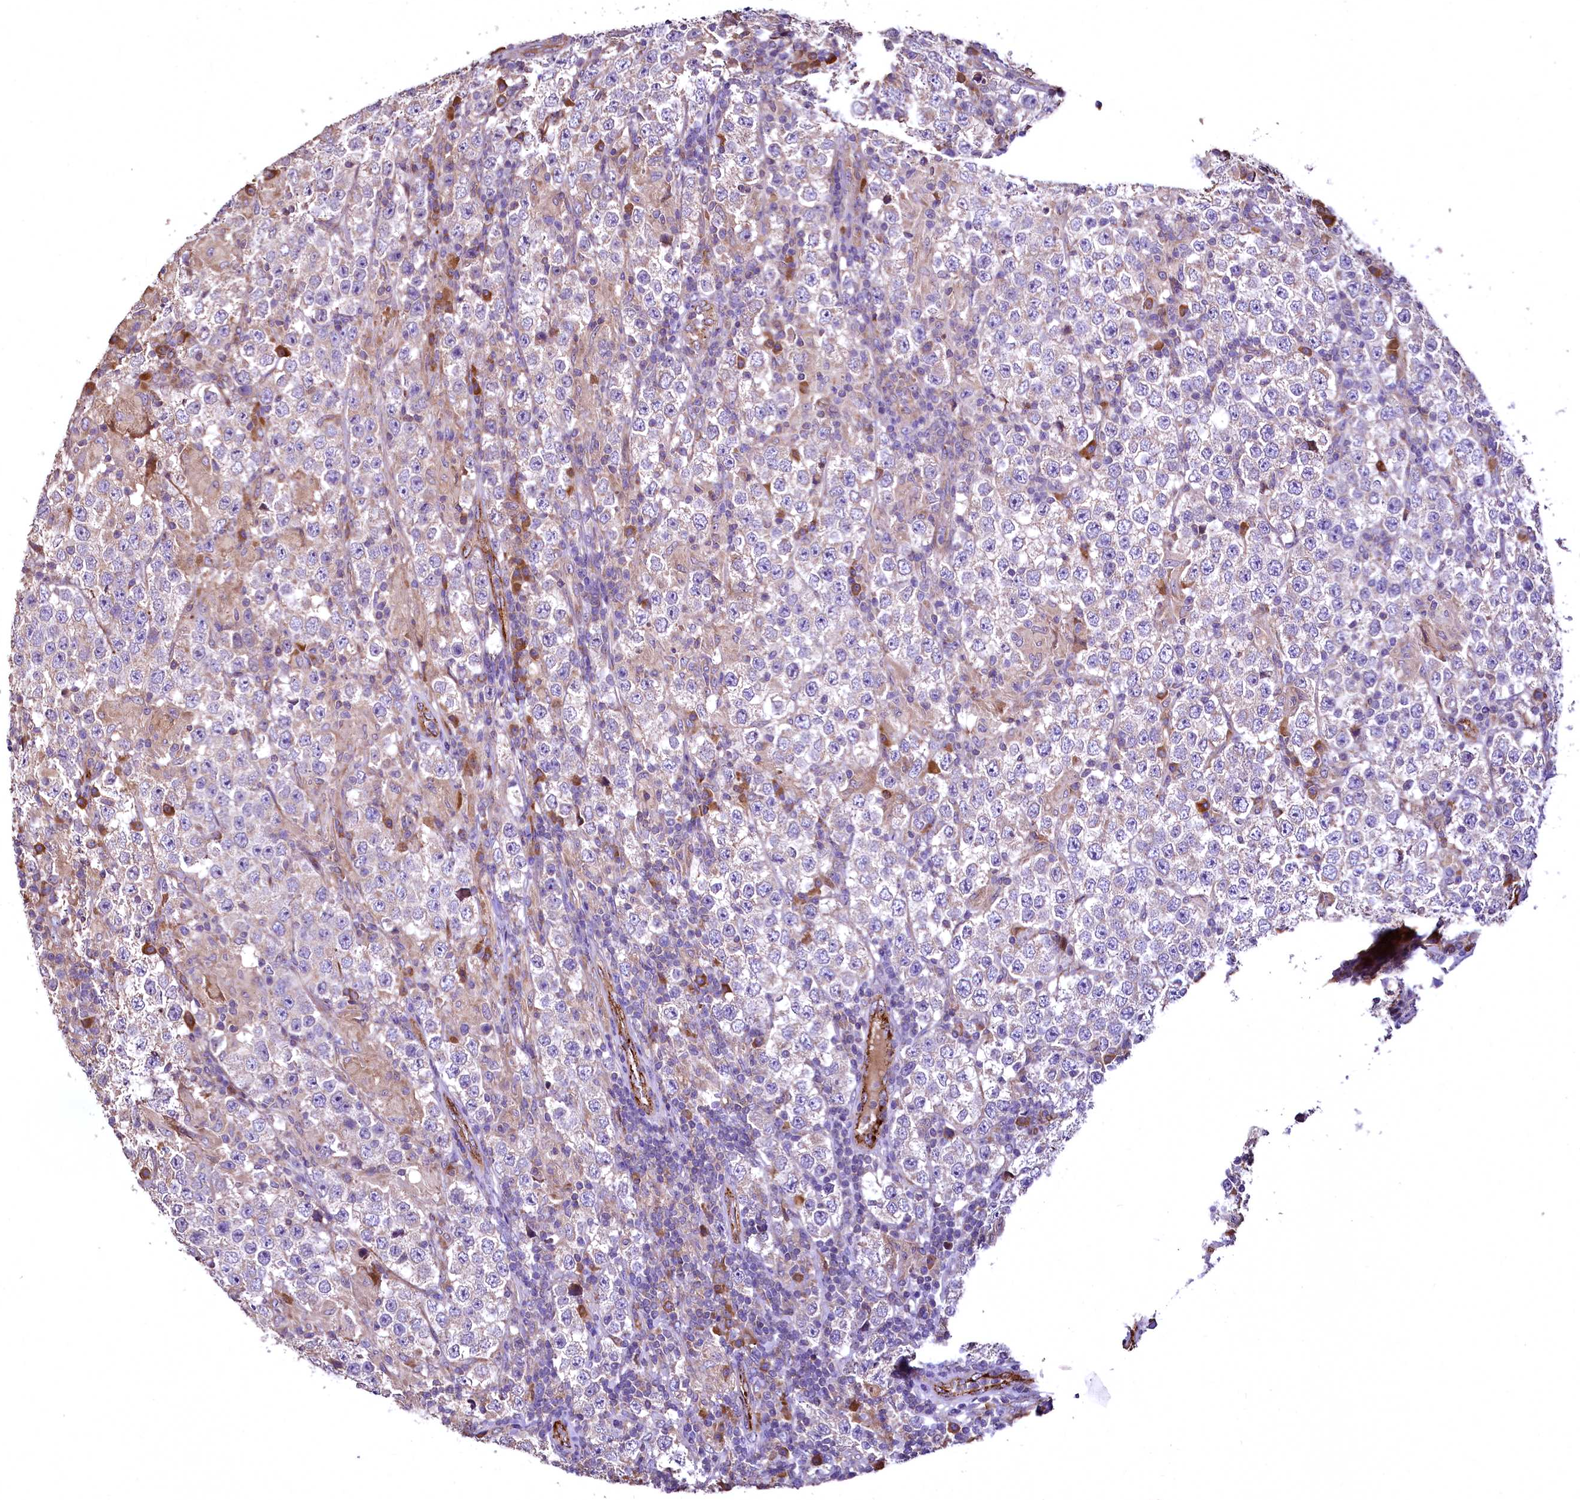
{"staining": {"intensity": "negative", "quantity": "none", "location": "none"}, "tissue": "testis cancer", "cell_type": "Tumor cells", "image_type": "cancer", "snomed": [{"axis": "morphology", "description": "Normal tissue, NOS"}, {"axis": "morphology", "description": "Urothelial carcinoma, High grade"}, {"axis": "morphology", "description": "Seminoma, NOS"}, {"axis": "morphology", "description": "Carcinoma, Embryonal, NOS"}, {"axis": "topography", "description": "Urinary bladder"}, {"axis": "topography", "description": "Testis"}], "caption": "Testis high-grade urothelial carcinoma stained for a protein using immunohistochemistry shows no staining tumor cells.", "gene": "RASSF1", "patient": {"sex": "male", "age": 41}}